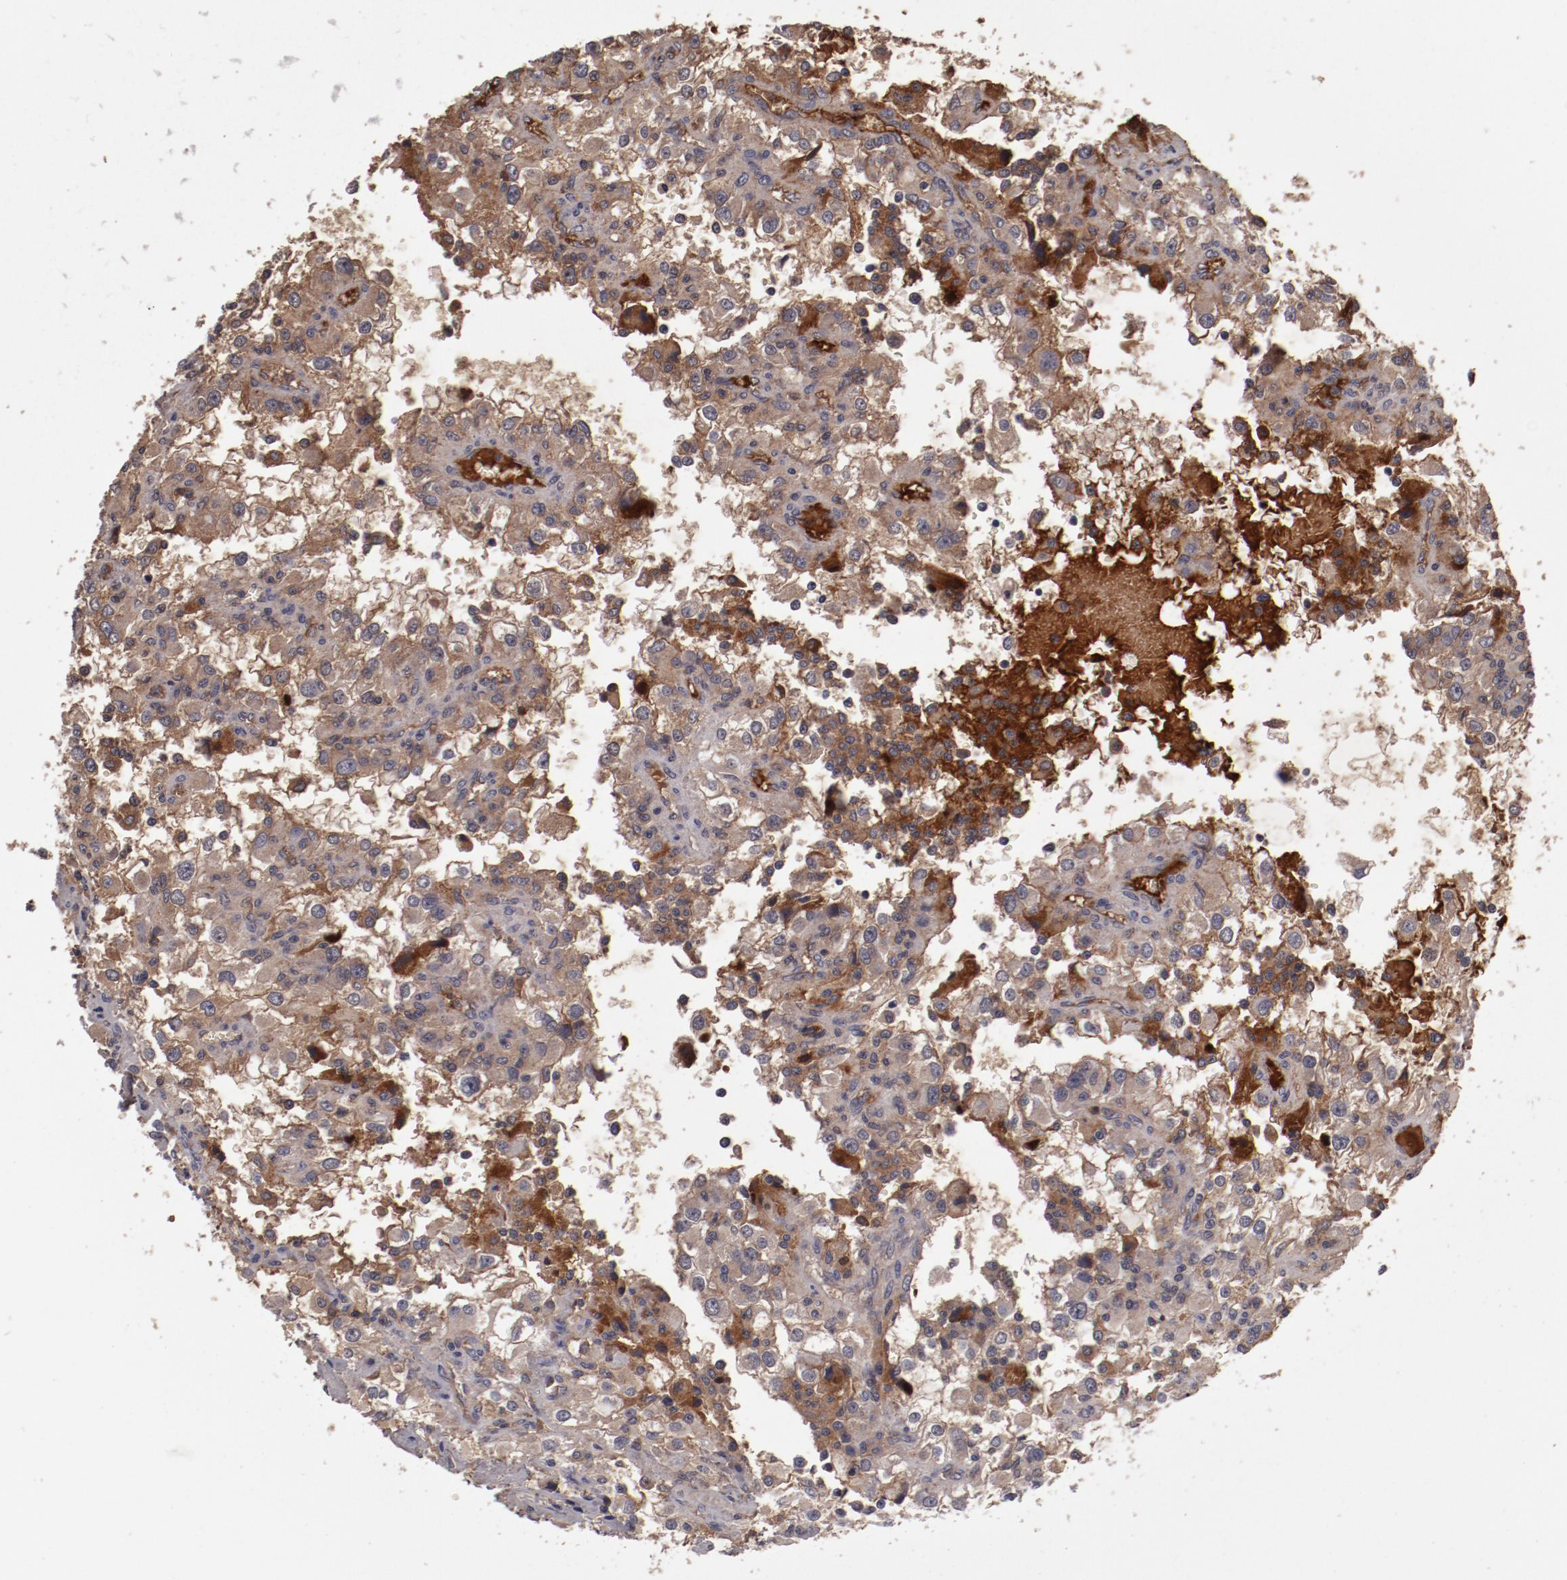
{"staining": {"intensity": "moderate", "quantity": ">75%", "location": "cytoplasmic/membranous"}, "tissue": "renal cancer", "cell_type": "Tumor cells", "image_type": "cancer", "snomed": [{"axis": "morphology", "description": "Adenocarcinoma, NOS"}, {"axis": "topography", "description": "Kidney"}], "caption": "Renal adenocarcinoma stained with IHC reveals moderate cytoplasmic/membranous positivity in approximately >75% of tumor cells.", "gene": "CP", "patient": {"sex": "female", "age": 52}}